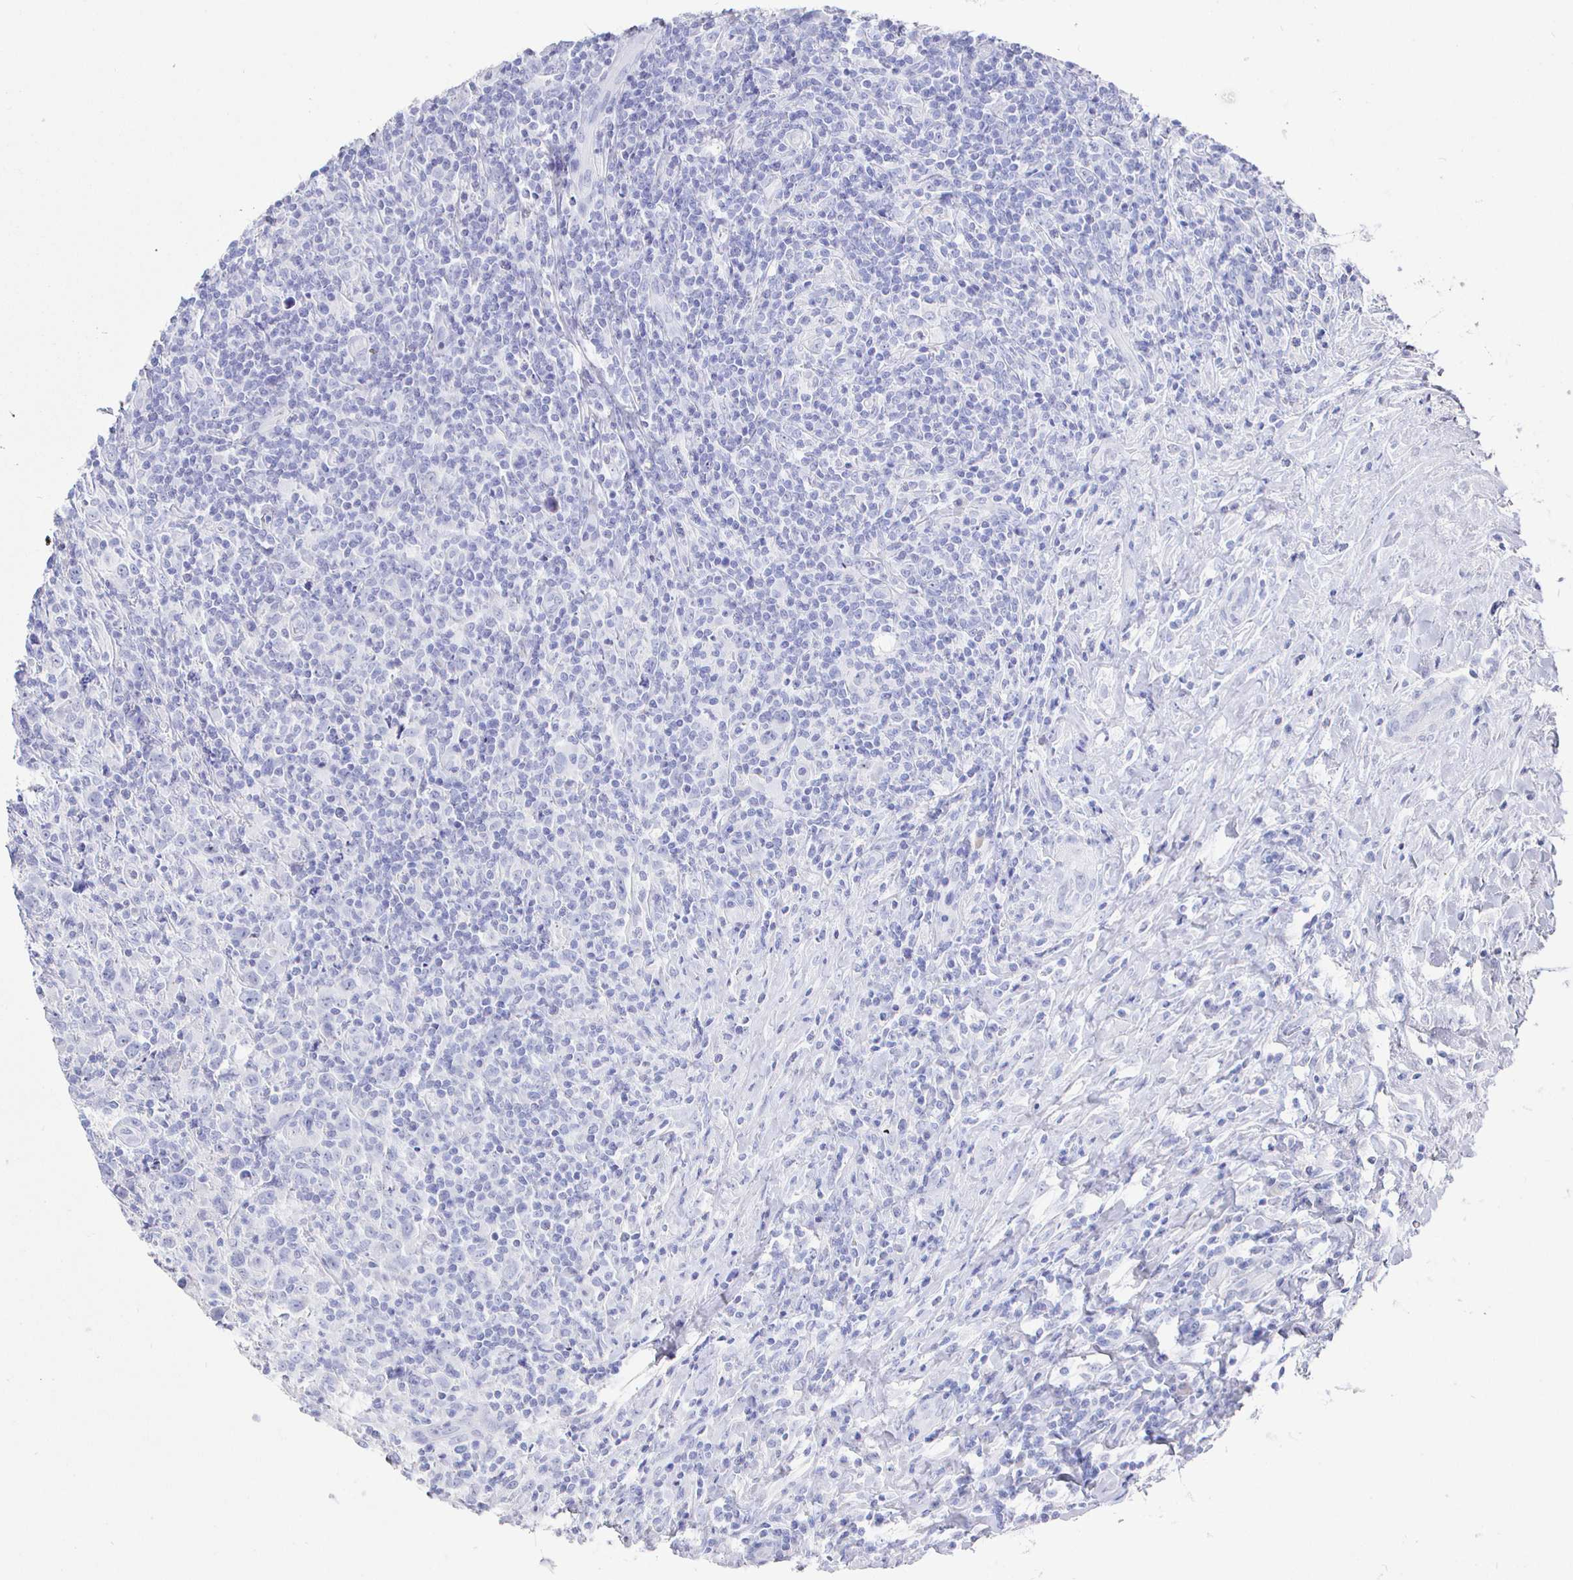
{"staining": {"intensity": "negative", "quantity": "none", "location": "none"}, "tissue": "lymphoma", "cell_type": "Tumor cells", "image_type": "cancer", "snomed": [{"axis": "morphology", "description": "Hodgkin's disease, NOS"}, {"axis": "topography", "description": "Lymph node"}], "caption": "Lymphoma was stained to show a protein in brown. There is no significant expression in tumor cells.", "gene": "CLCA1", "patient": {"sex": "female", "age": 18}}